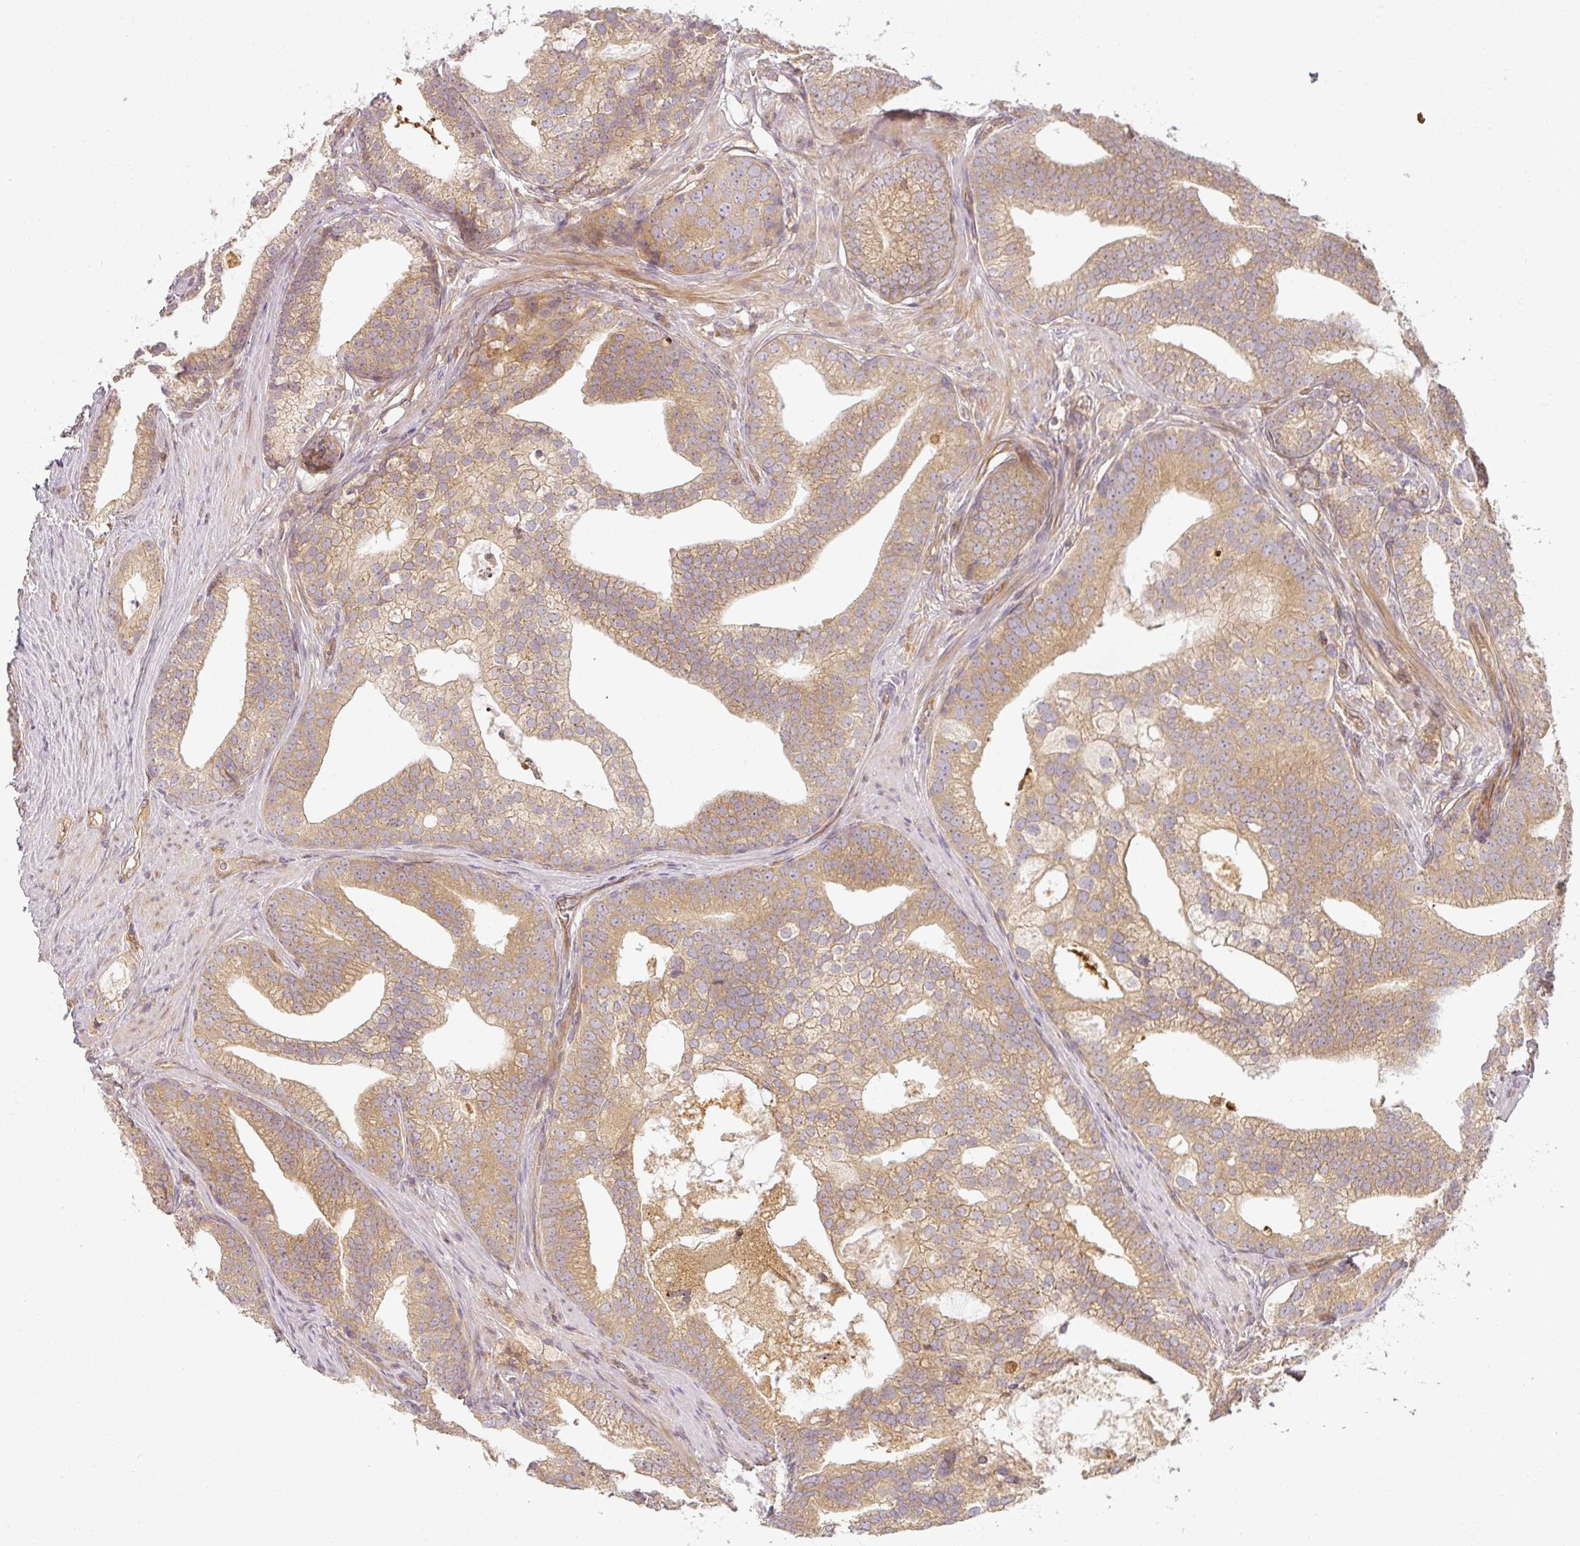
{"staining": {"intensity": "moderate", "quantity": ">75%", "location": "cytoplasmic/membranous"}, "tissue": "prostate cancer", "cell_type": "Tumor cells", "image_type": "cancer", "snomed": [{"axis": "morphology", "description": "Adenocarcinoma, Low grade"}, {"axis": "topography", "description": "Prostate"}], "caption": "Prostate cancer was stained to show a protein in brown. There is medium levels of moderate cytoplasmic/membranous staining in approximately >75% of tumor cells.", "gene": "CNOT1", "patient": {"sex": "male", "age": 71}}